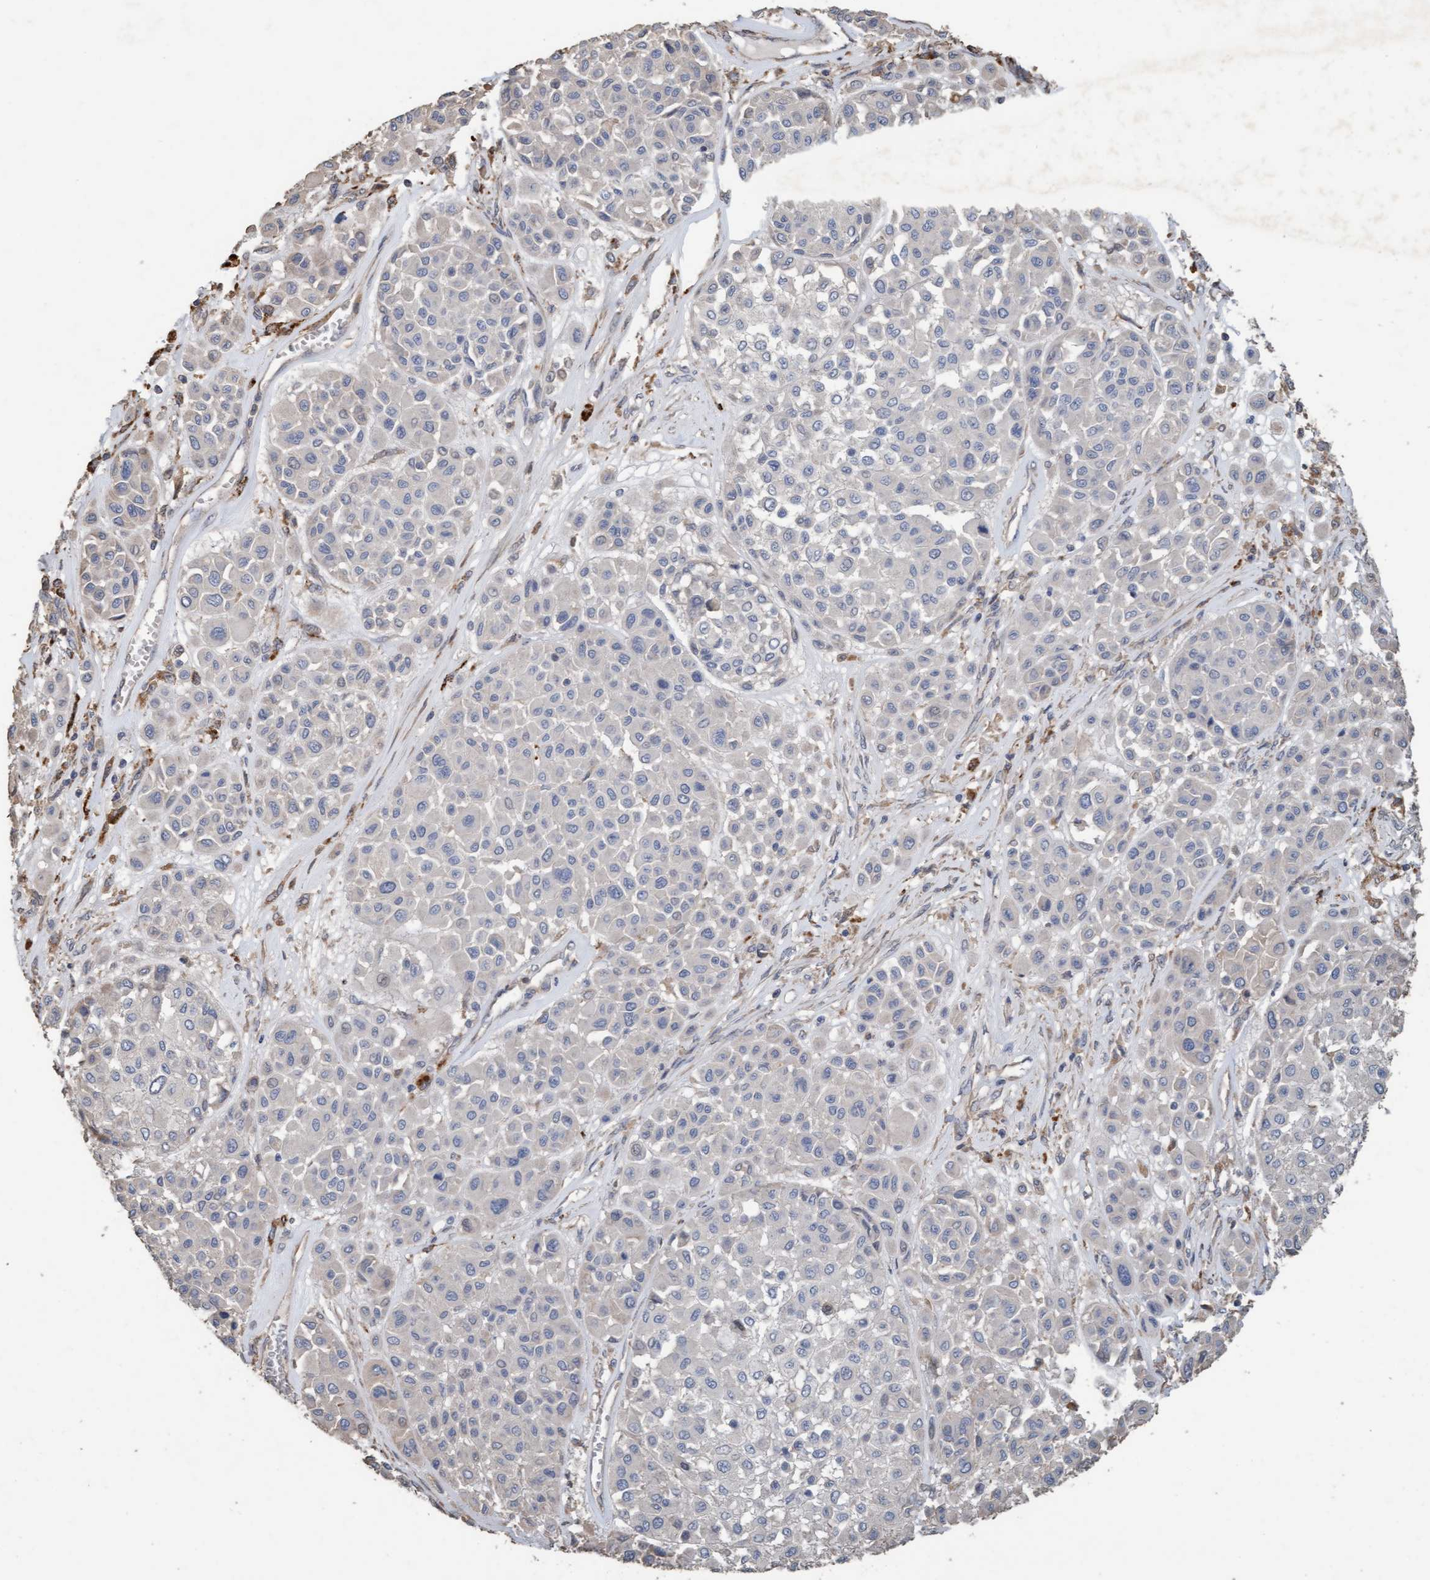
{"staining": {"intensity": "weak", "quantity": "<25%", "location": "cytoplasmic/membranous"}, "tissue": "melanoma", "cell_type": "Tumor cells", "image_type": "cancer", "snomed": [{"axis": "morphology", "description": "Malignant melanoma, Metastatic site"}, {"axis": "topography", "description": "Soft tissue"}], "caption": "There is no significant expression in tumor cells of melanoma. (Stains: DAB immunohistochemistry with hematoxylin counter stain, Microscopy: brightfield microscopy at high magnification).", "gene": "LONRF1", "patient": {"sex": "male", "age": 41}}